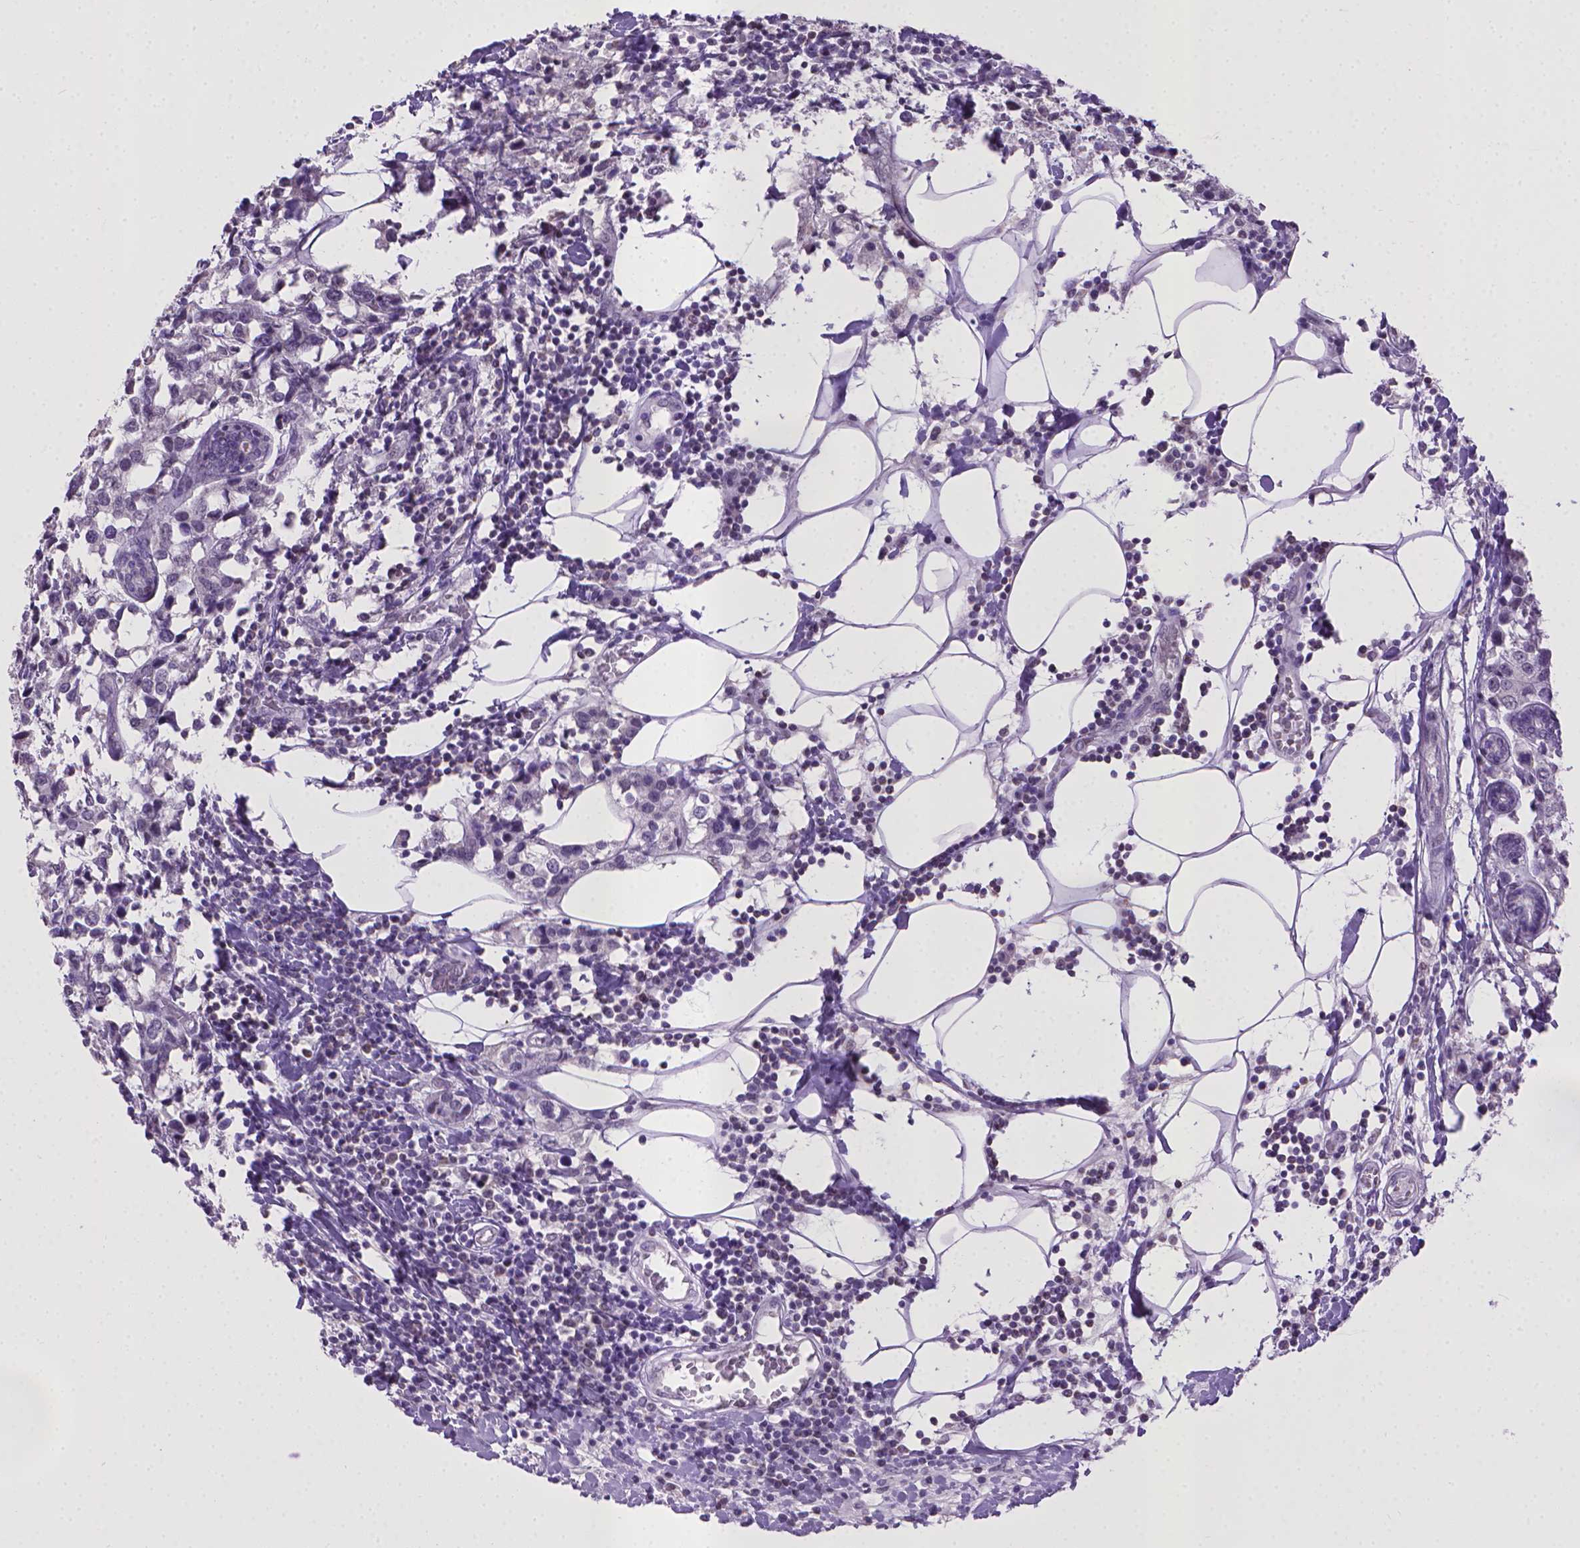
{"staining": {"intensity": "negative", "quantity": "none", "location": "none"}, "tissue": "breast cancer", "cell_type": "Tumor cells", "image_type": "cancer", "snomed": [{"axis": "morphology", "description": "Lobular carcinoma"}, {"axis": "topography", "description": "Breast"}], "caption": "Immunohistochemical staining of human breast cancer (lobular carcinoma) reveals no significant positivity in tumor cells. The staining is performed using DAB (3,3'-diaminobenzidine) brown chromogen with nuclei counter-stained in using hematoxylin.", "gene": "KMO", "patient": {"sex": "female", "age": 59}}